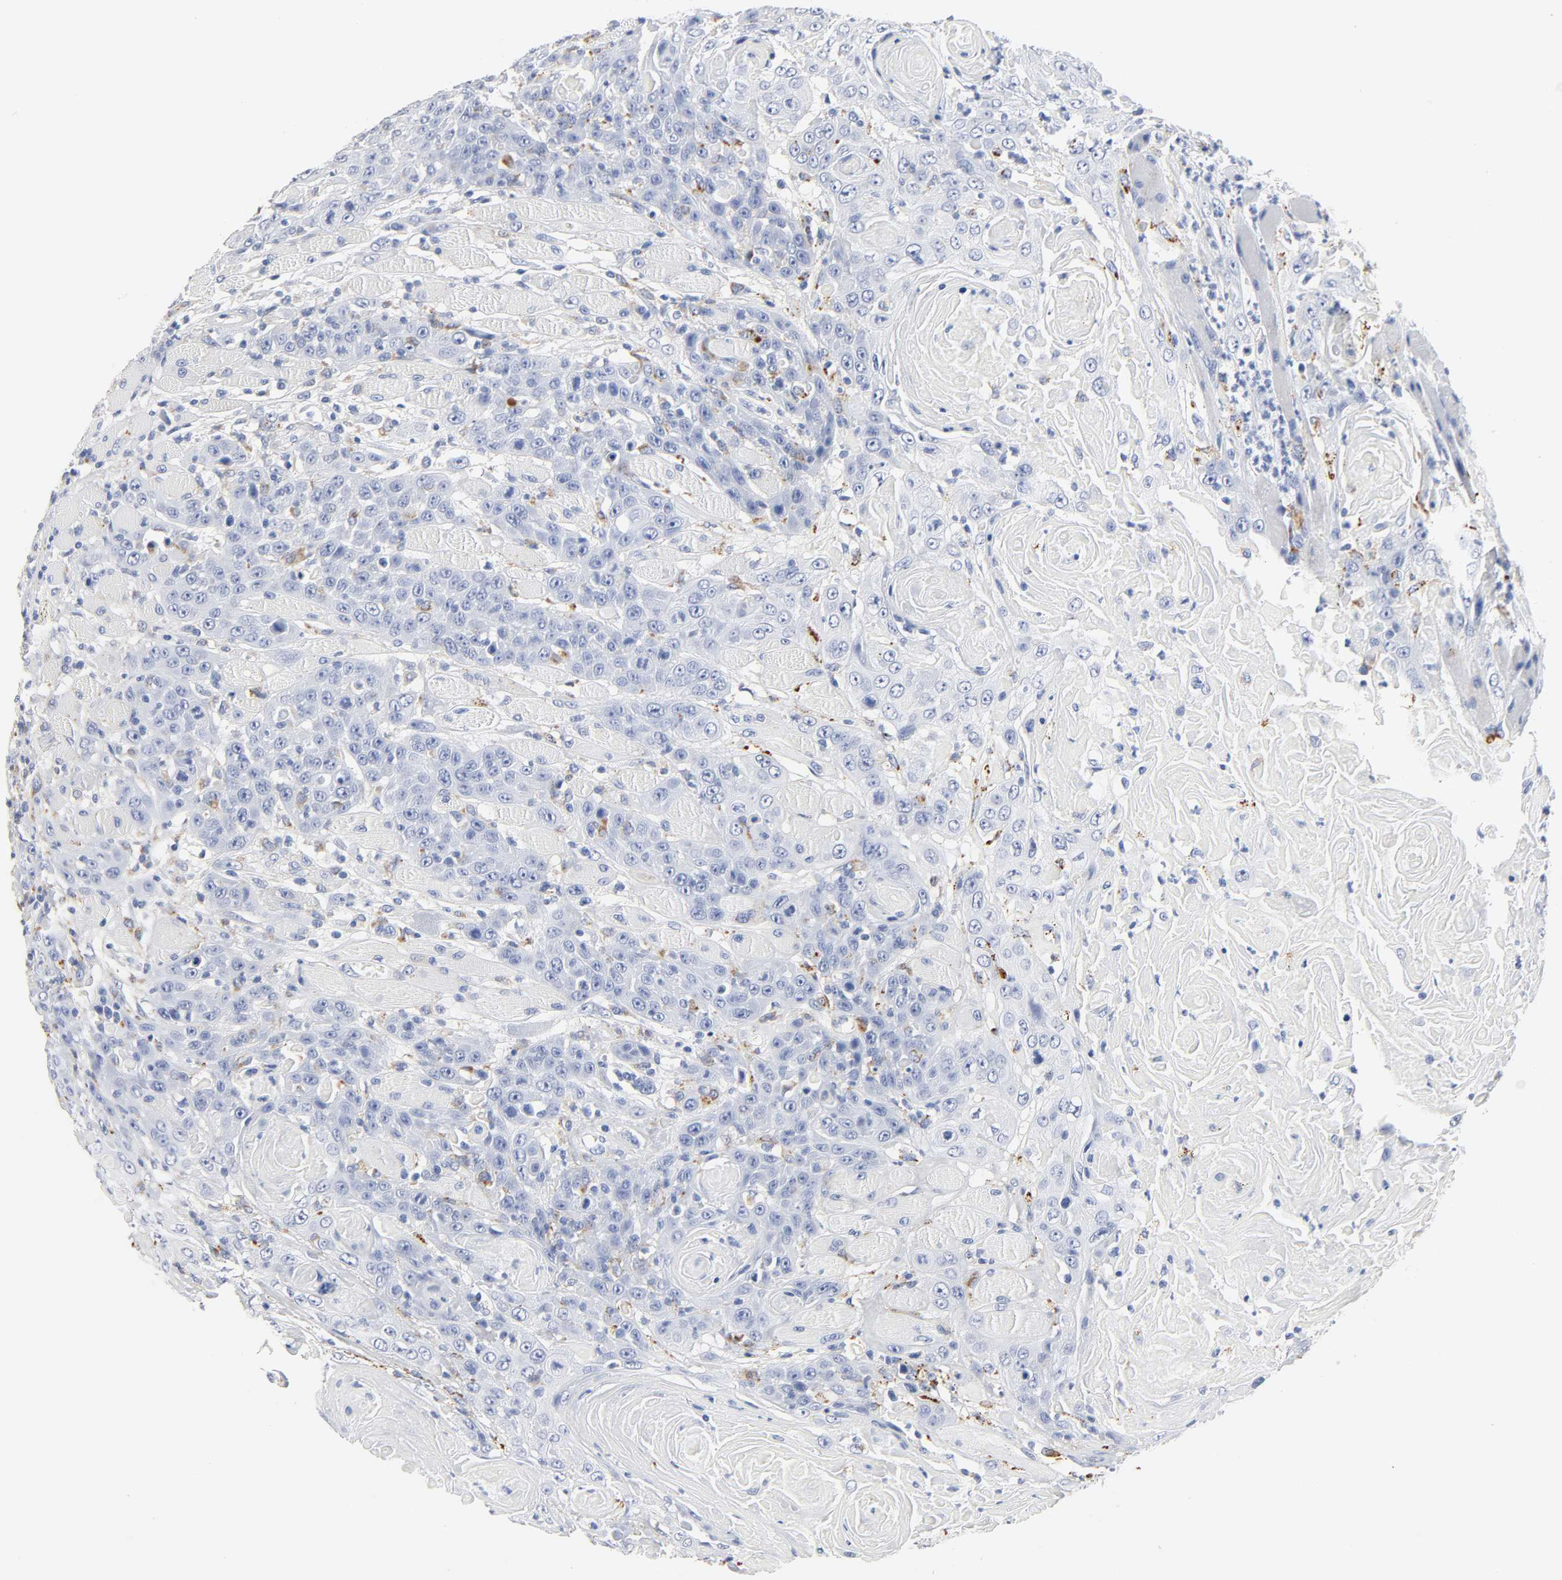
{"staining": {"intensity": "negative", "quantity": "none", "location": "none"}, "tissue": "head and neck cancer", "cell_type": "Tumor cells", "image_type": "cancer", "snomed": [{"axis": "morphology", "description": "Squamous cell carcinoma, NOS"}, {"axis": "topography", "description": "Head-Neck"}], "caption": "Human head and neck squamous cell carcinoma stained for a protein using immunohistochemistry reveals no expression in tumor cells.", "gene": "PLP1", "patient": {"sex": "female", "age": 84}}